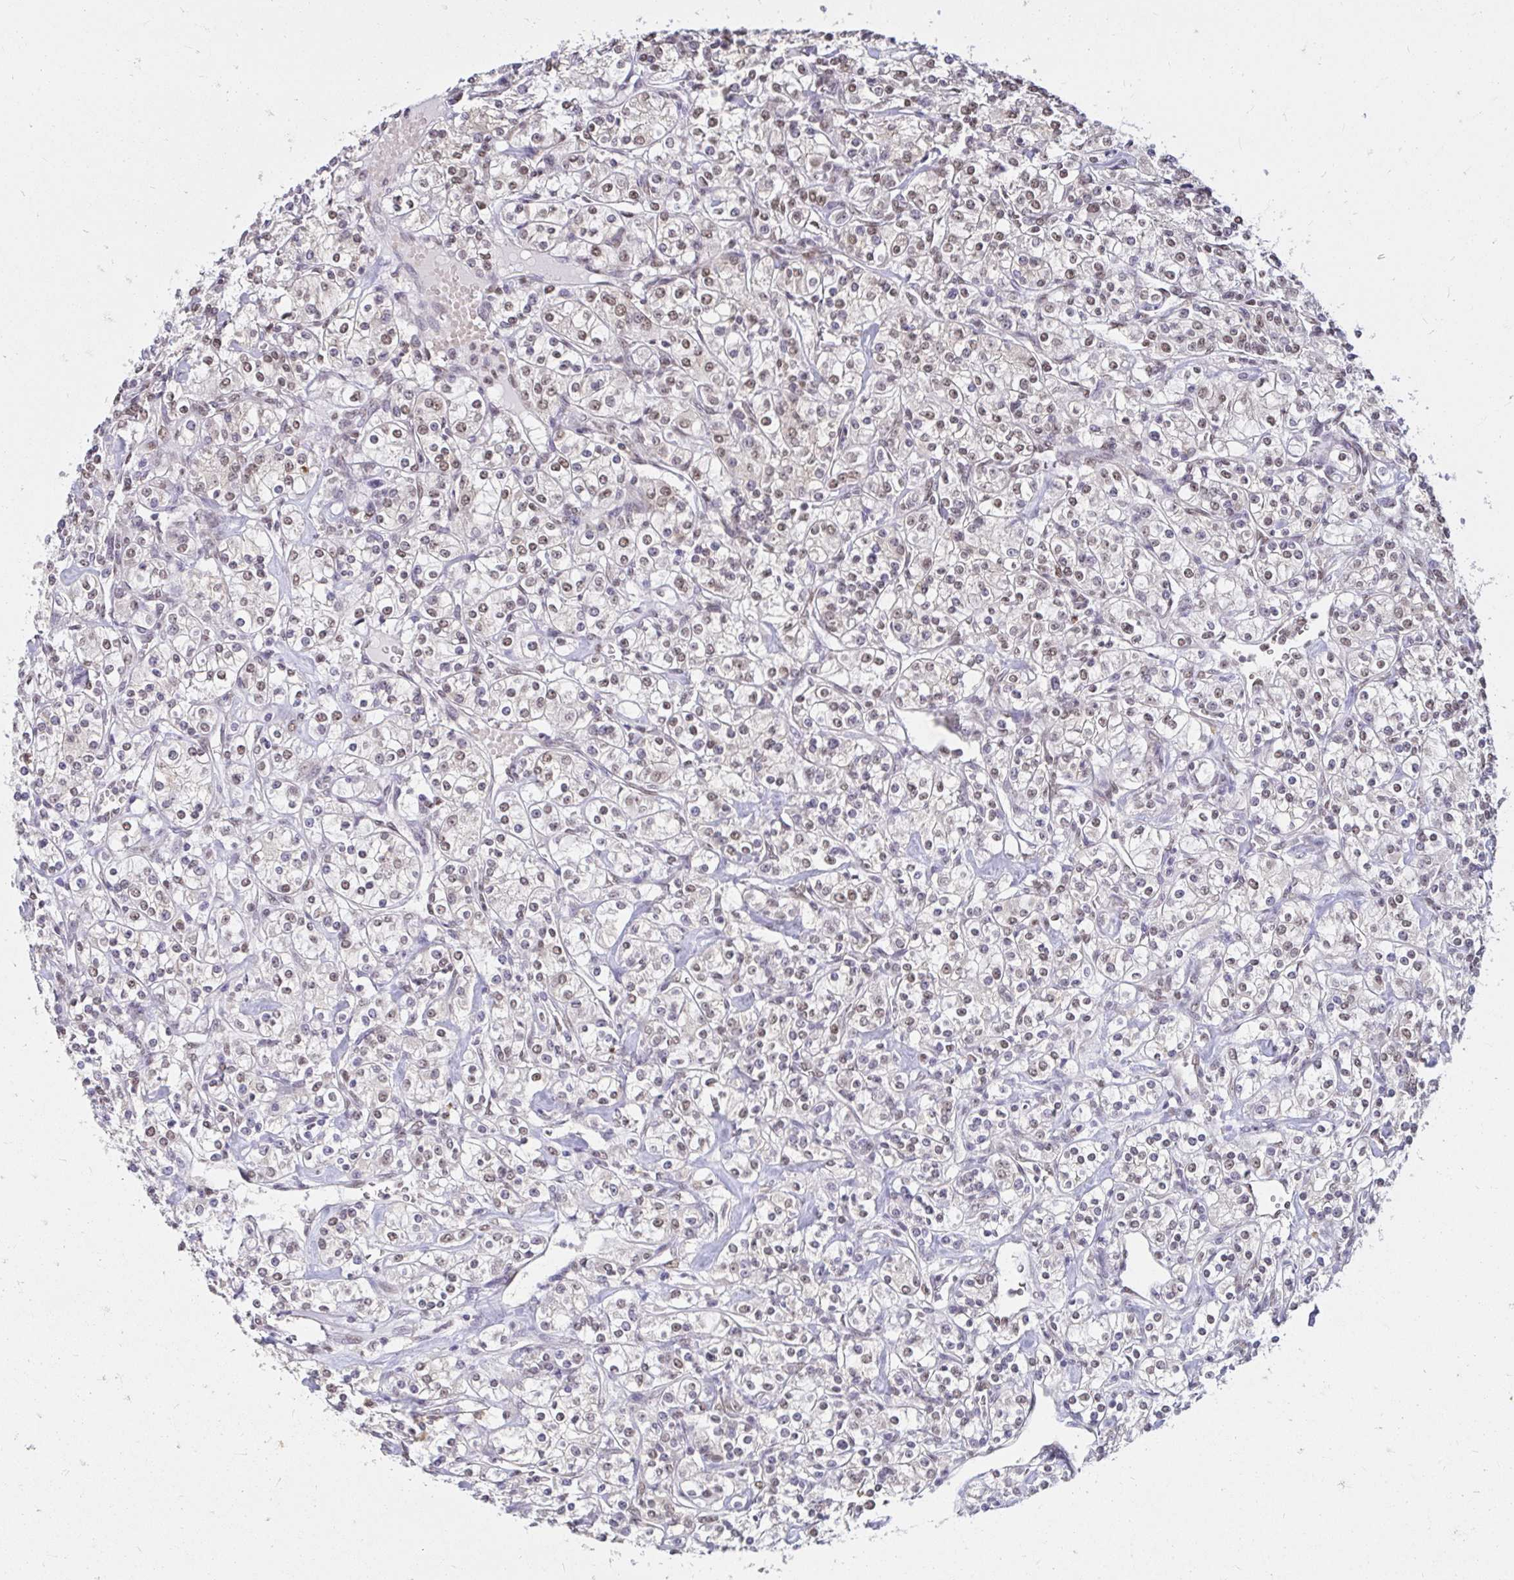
{"staining": {"intensity": "weak", "quantity": "25%-75%", "location": "nuclear"}, "tissue": "renal cancer", "cell_type": "Tumor cells", "image_type": "cancer", "snomed": [{"axis": "morphology", "description": "Adenocarcinoma, NOS"}, {"axis": "topography", "description": "Kidney"}], "caption": "Renal cancer stained with IHC displays weak nuclear positivity in about 25%-75% of tumor cells.", "gene": "RIMS4", "patient": {"sex": "male", "age": 77}}